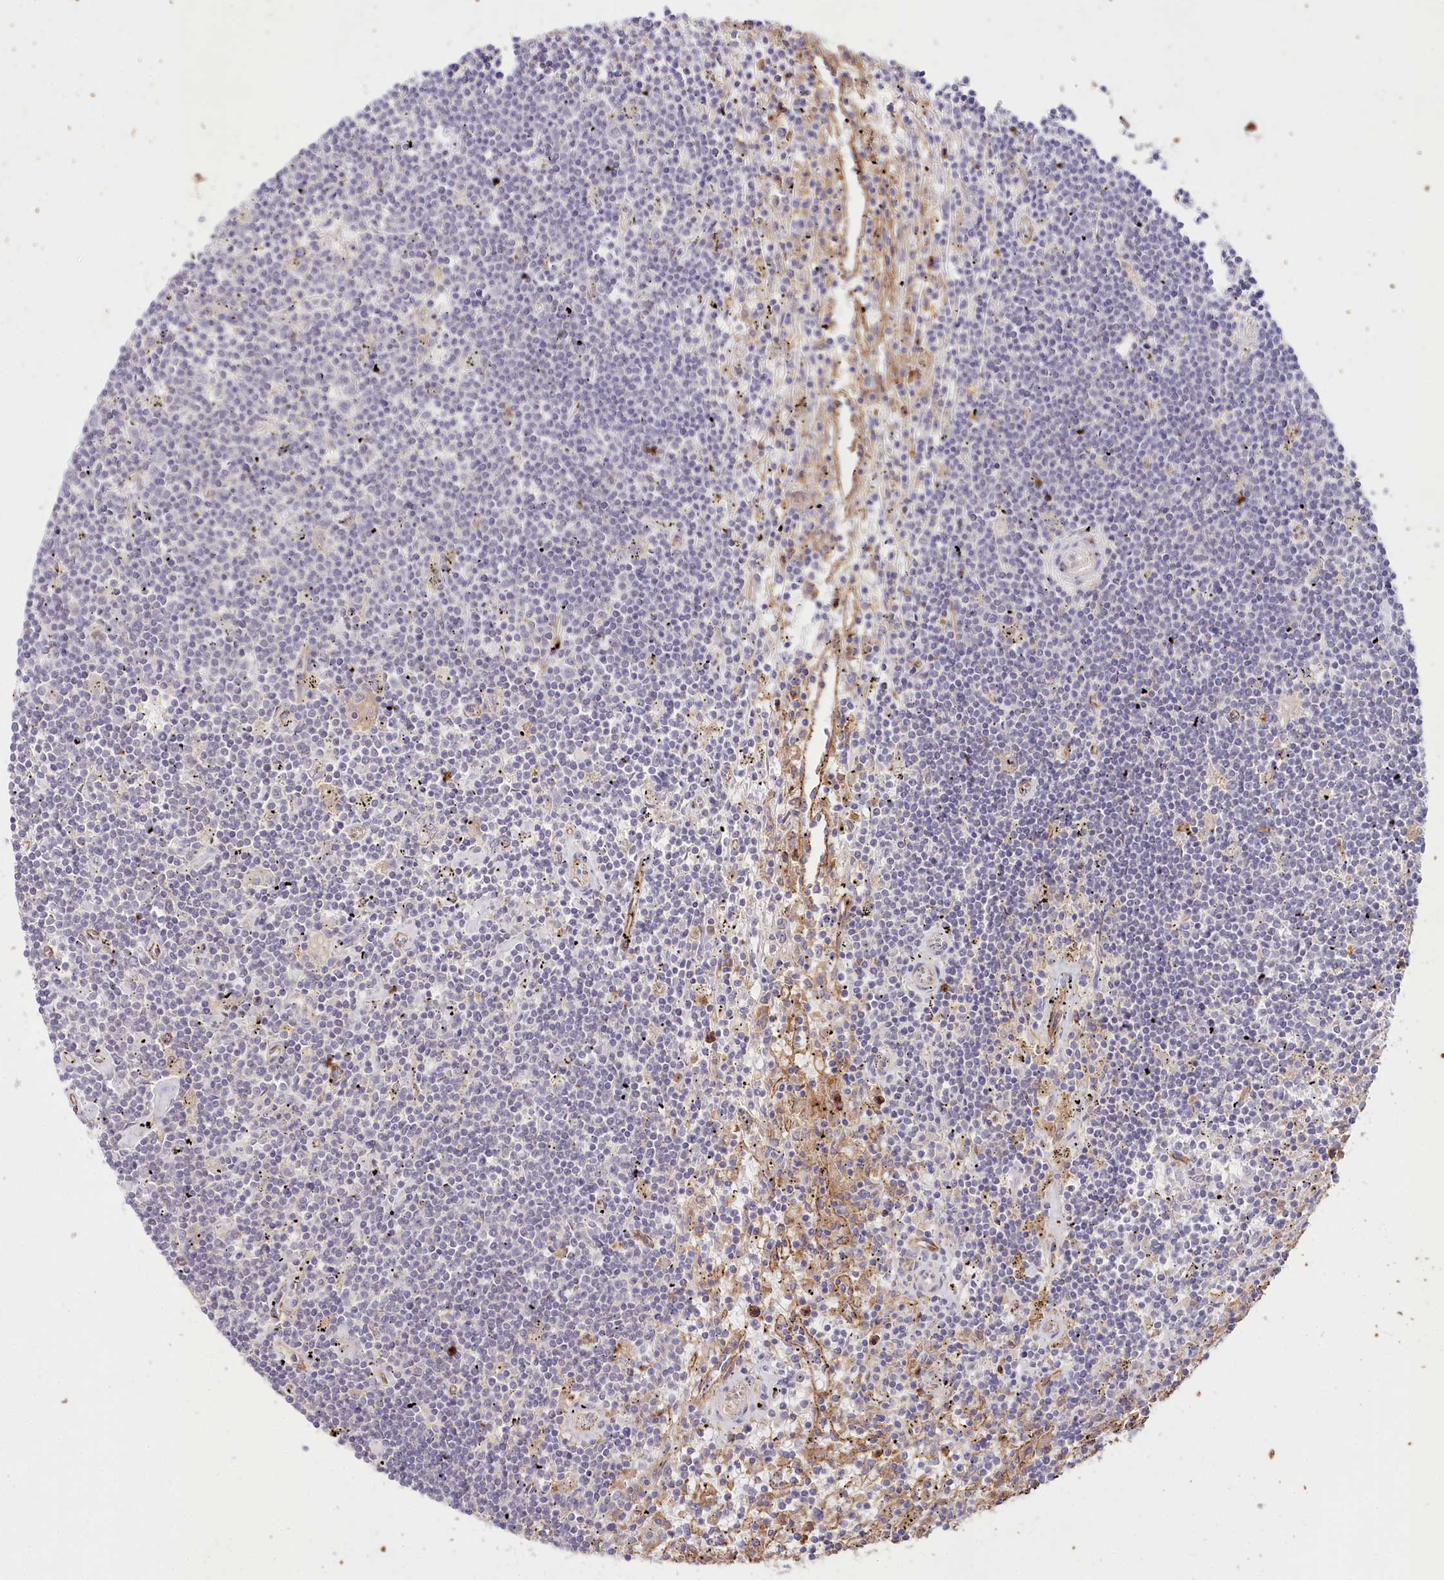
{"staining": {"intensity": "negative", "quantity": "none", "location": "none"}, "tissue": "lymphoma", "cell_type": "Tumor cells", "image_type": "cancer", "snomed": [{"axis": "morphology", "description": "Malignant lymphoma, non-Hodgkin's type, Low grade"}, {"axis": "topography", "description": "Spleen"}], "caption": "A high-resolution image shows immunohistochemistry staining of low-grade malignant lymphoma, non-Hodgkin's type, which demonstrates no significant expression in tumor cells. (Stains: DAB (3,3'-diaminobenzidine) IHC with hematoxylin counter stain, Microscopy: brightfield microscopy at high magnification).", "gene": "ALDH3B1", "patient": {"sex": "male", "age": 76}}